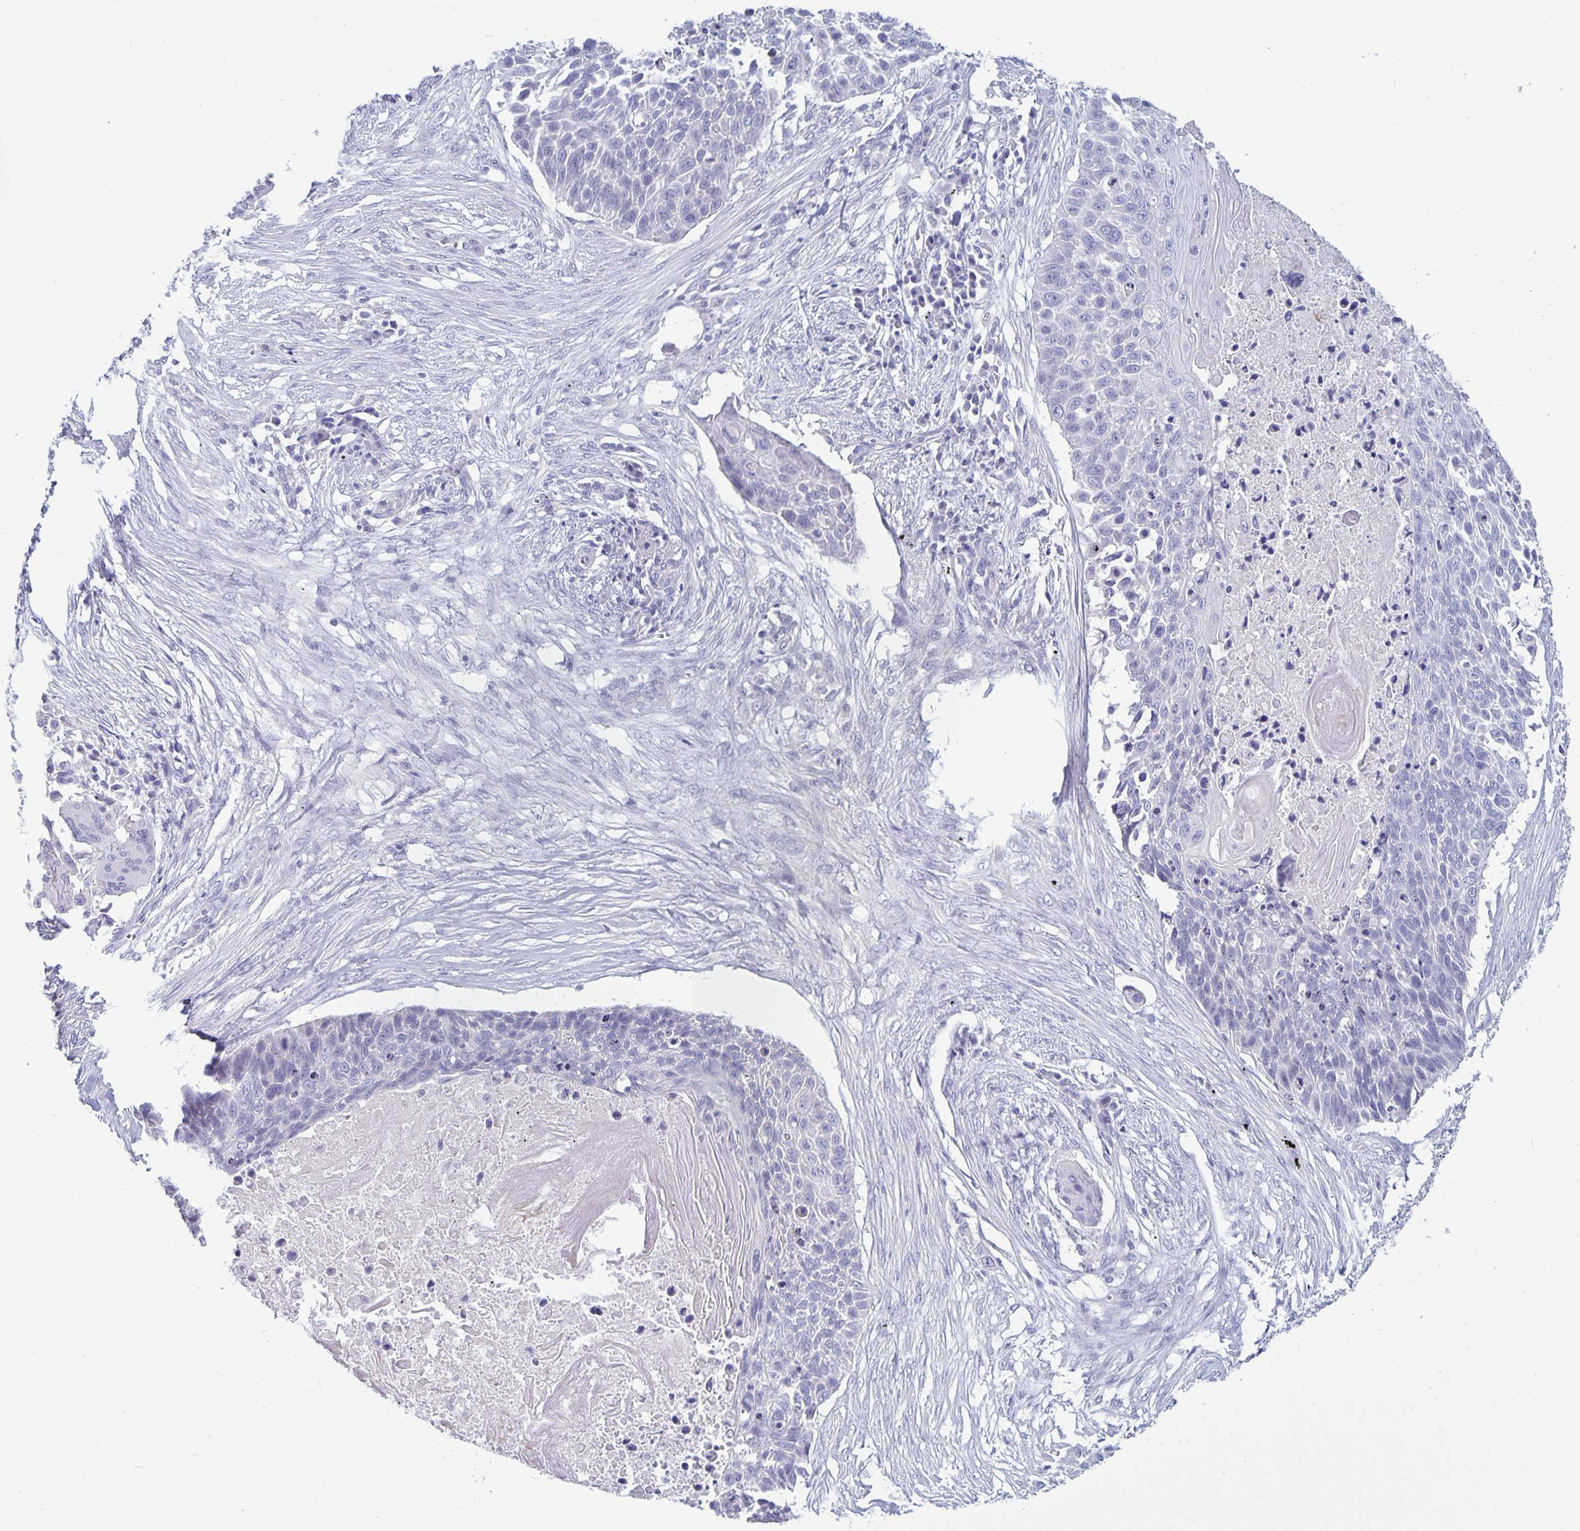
{"staining": {"intensity": "negative", "quantity": "none", "location": "none"}, "tissue": "lung cancer", "cell_type": "Tumor cells", "image_type": "cancer", "snomed": [{"axis": "morphology", "description": "Squamous cell carcinoma, NOS"}, {"axis": "topography", "description": "Lung"}], "caption": "The photomicrograph displays no staining of tumor cells in lung squamous cell carcinoma. (IHC, brightfield microscopy, high magnification).", "gene": "PLCB3", "patient": {"sex": "male", "age": 78}}